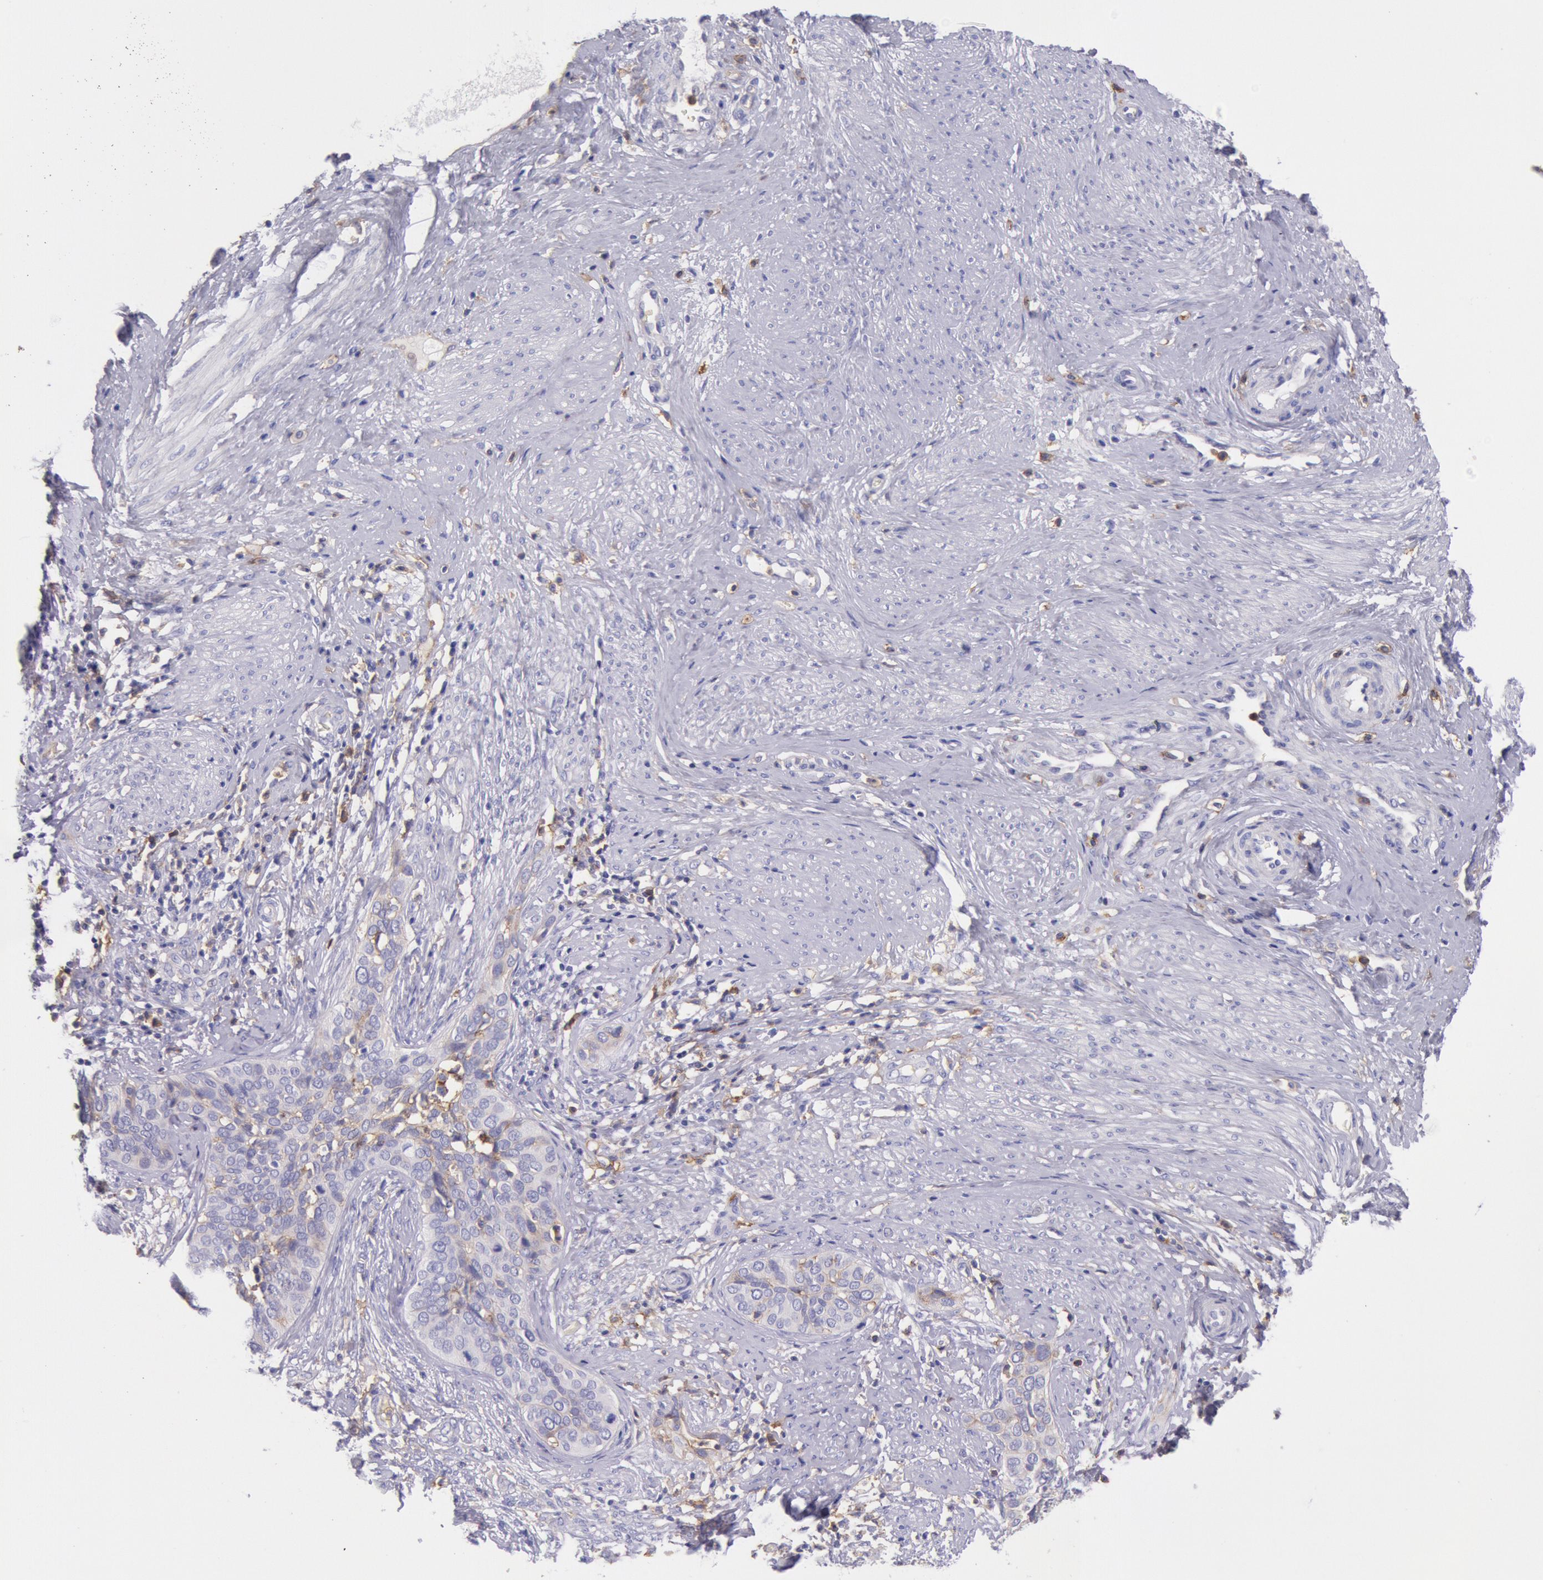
{"staining": {"intensity": "weak", "quantity": "<25%", "location": "cytoplasmic/membranous"}, "tissue": "cervical cancer", "cell_type": "Tumor cells", "image_type": "cancer", "snomed": [{"axis": "morphology", "description": "Squamous cell carcinoma, NOS"}, {"axis": "topography", "description": "Cervix"}], "caption": "Immunohistochemistry image of cervical cancer stained for a protein (brown), which exhibits no positivity in tumor cells.", "gene": "LYN", "patient": {"sex": "female", "age": 31}}